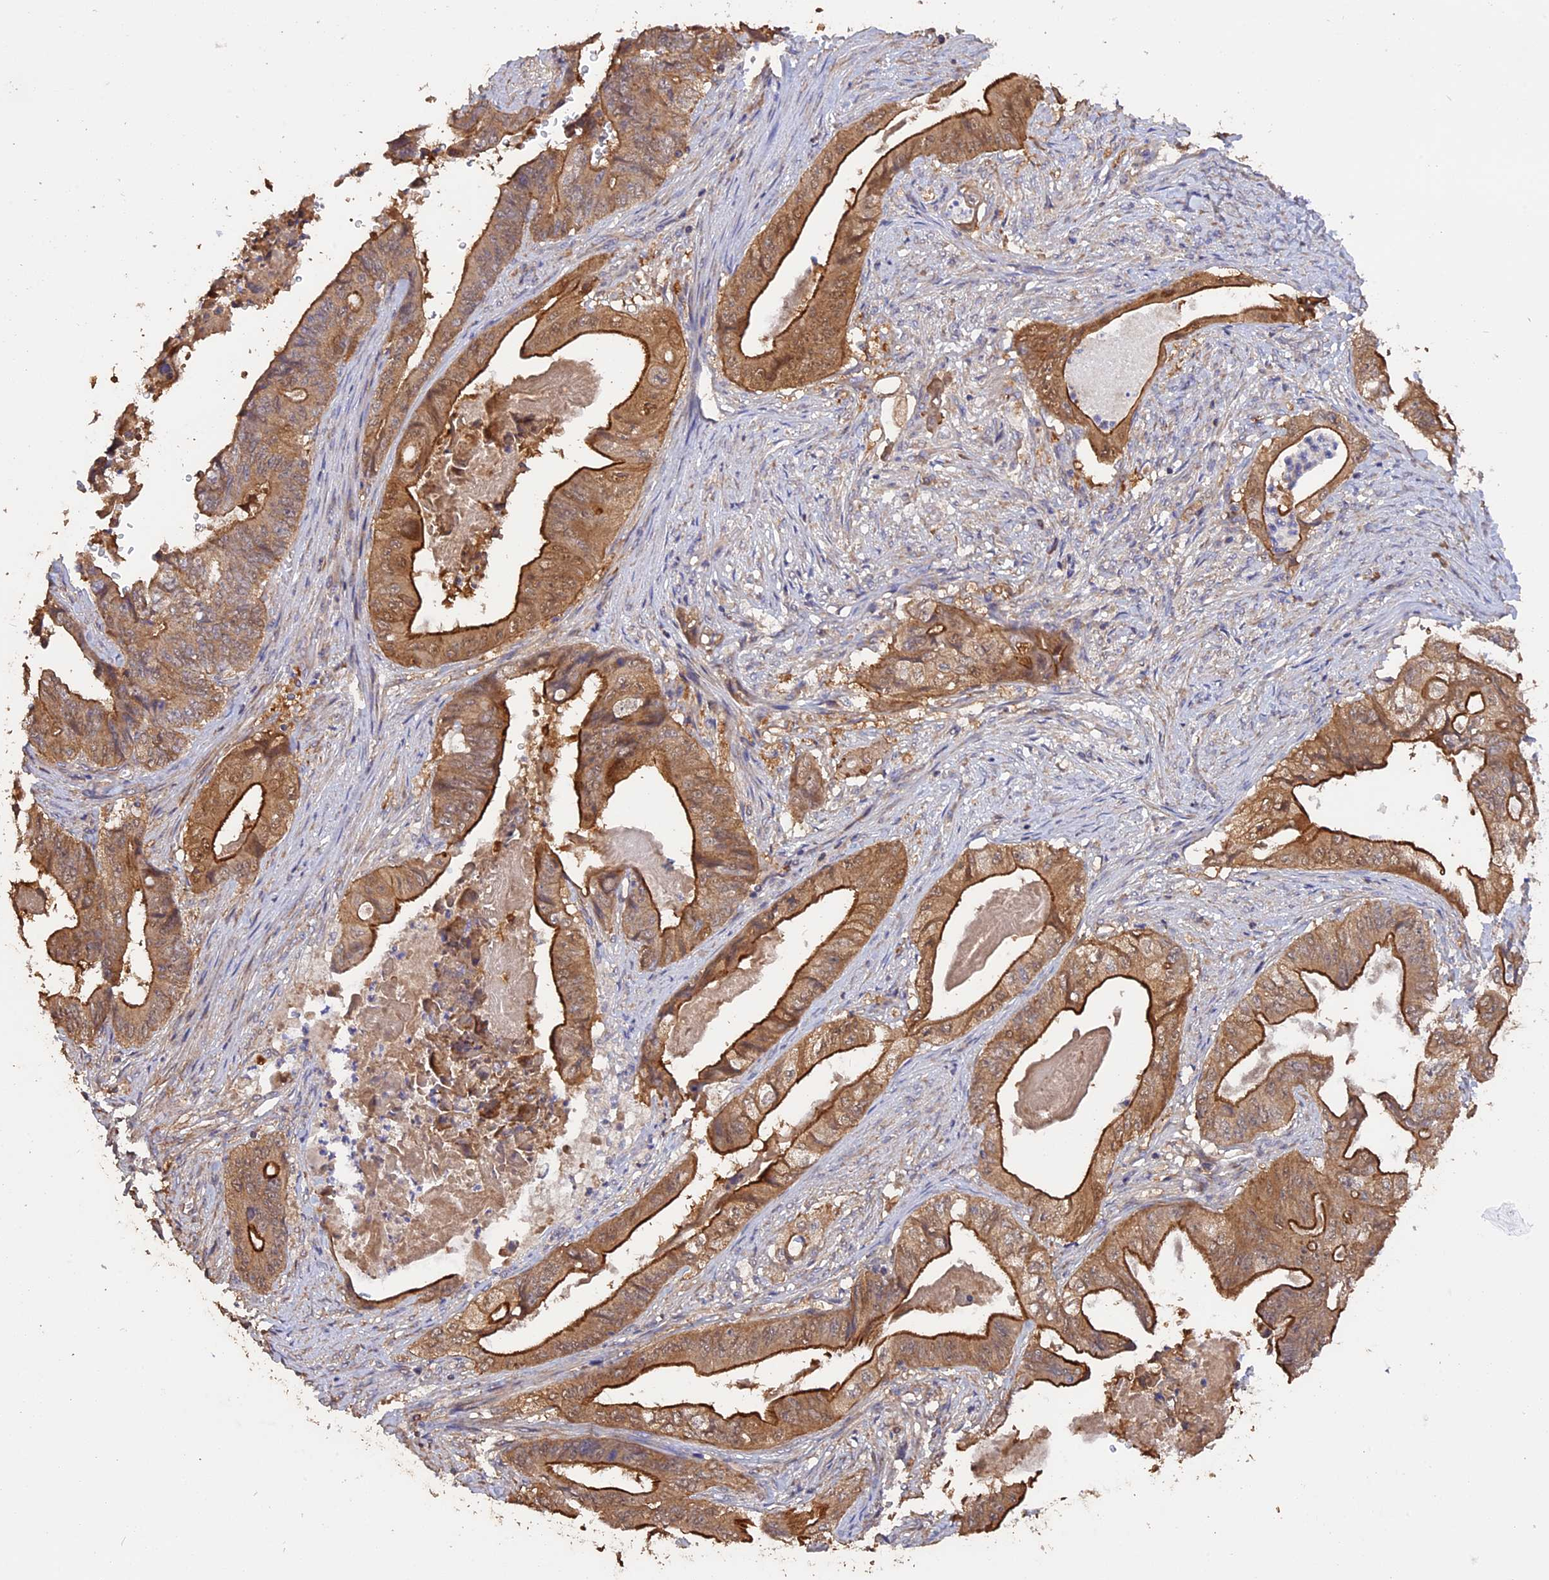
{"staining": {"intensity": "moderate", "quantity": ">75%", "location": "cytoplasmic/membranous"}, "tissue": "stomach cancer", "cell_type": "Tumor cells", "image_type": "cancer", "snomed": [{"axis": "morphology", "description": "Adenocarcinoma, NOS"}, {"axis": "topography", "description": "Stomach"}], "caption": "Moderate cytoplasmic/membranous positivity is seen in approximately >75% of tumor cells in adenocarcinoma (stomach).", "gene": "RASAL1", "patient": {"sex": "female", "age": 73}}